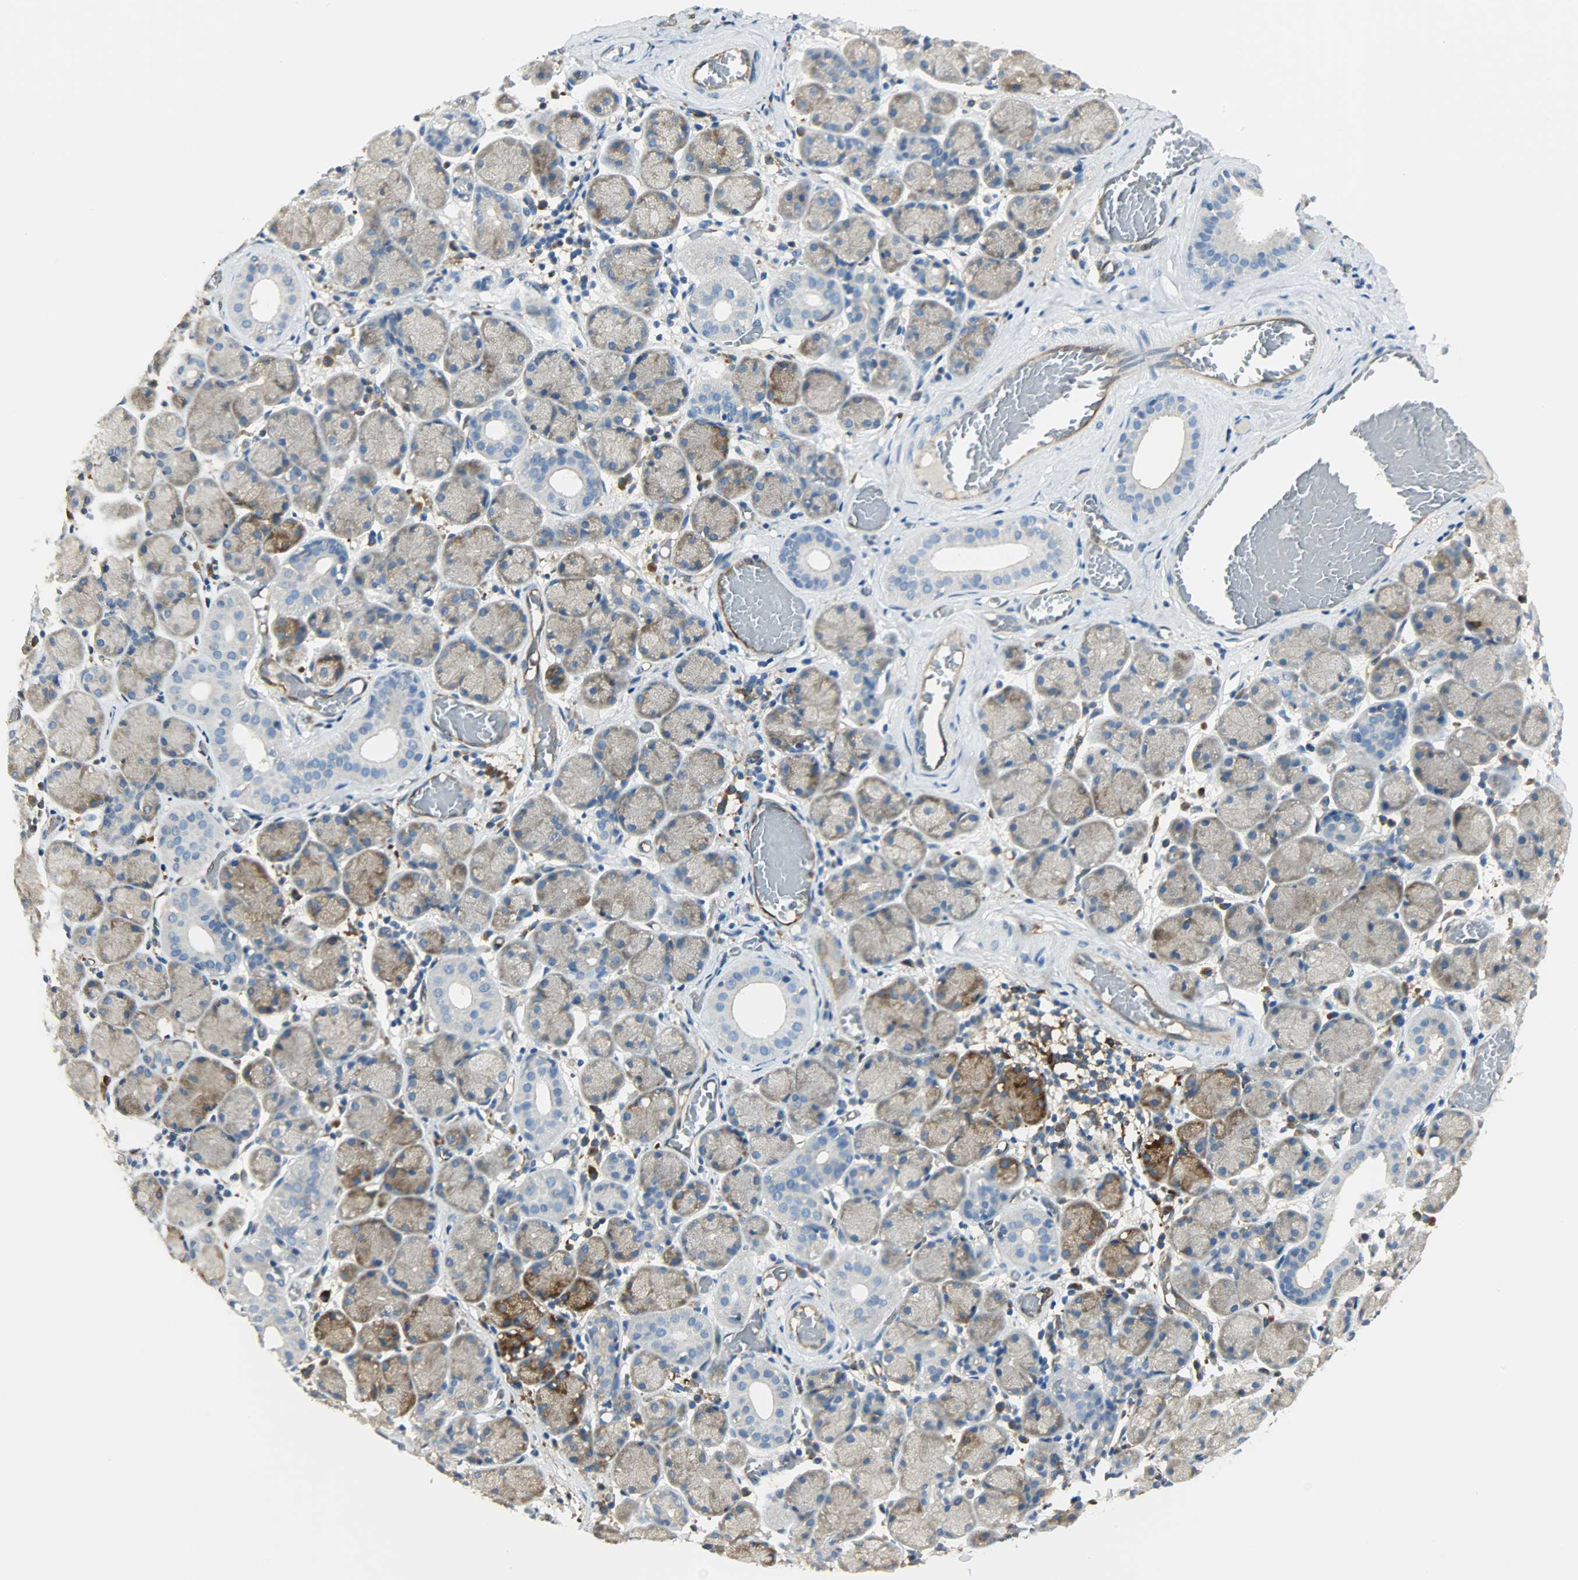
{"staining": {"intensity": "moderate", "quantity": ">75%", "location": "cytoplasmic/membranous"}, "tissue": "salivary gland", "cell_type": "Glandular cells", "image_type": "normal", "snomed": [{"axis": "morphology", "description": "Normal tissue, NOS"}, {"axis": "topography", "description": "Salivary gland"}], "caption": "Unremarkable salivary gland demonstrates moderate cytoplasmic/membranous positivity in approximately >75% of glandular cells, visualized by immunohistochemistry. The protein of interest is stained brown, and the nuclei are stained in blue (DAB (3,3'-diaminobenzidine) IHC with brightfield microscopy, high magnification).", "gene": "WARS1", "patient": {"sex": "female", "age": 24}}